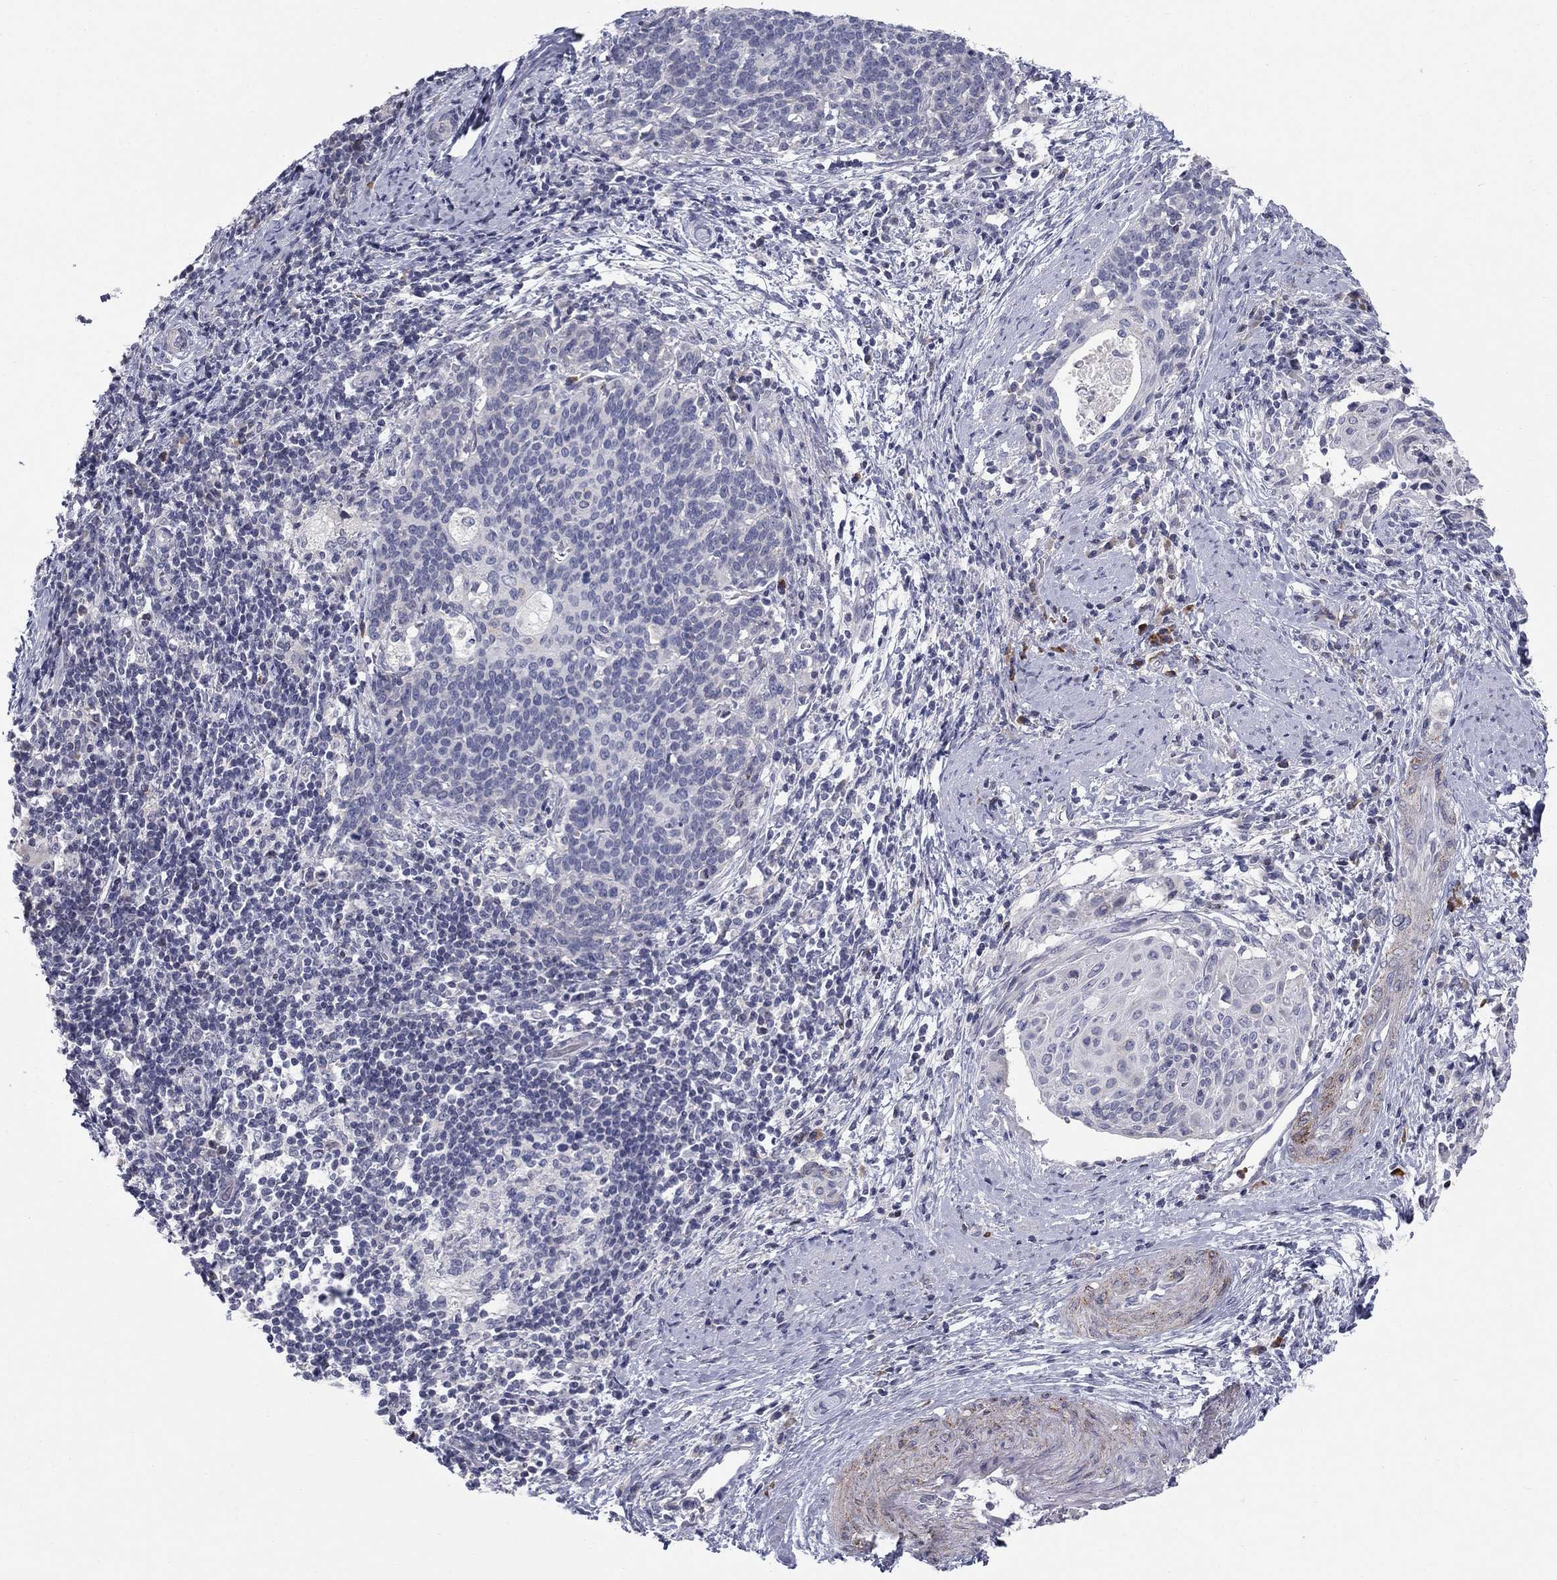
{"staining": {"intensity": "negative", "quantity": "none", "location": "none"}, "tissue": "cervical cancer", "cell_type": "Tumor cells", "image_type": "cancer", "snomed": [{"axis": "morphology", "description": "Squamous cell carcinoma, NOS"}, {"axis": "topography", "description": "Cervix"}], "caption": "Tumor cells are negative for brown protein staining in cervical cancer (squamous cell carcinoma).", "gene": "NTRK2", "patient": {"sex": "female", "age": 39}}